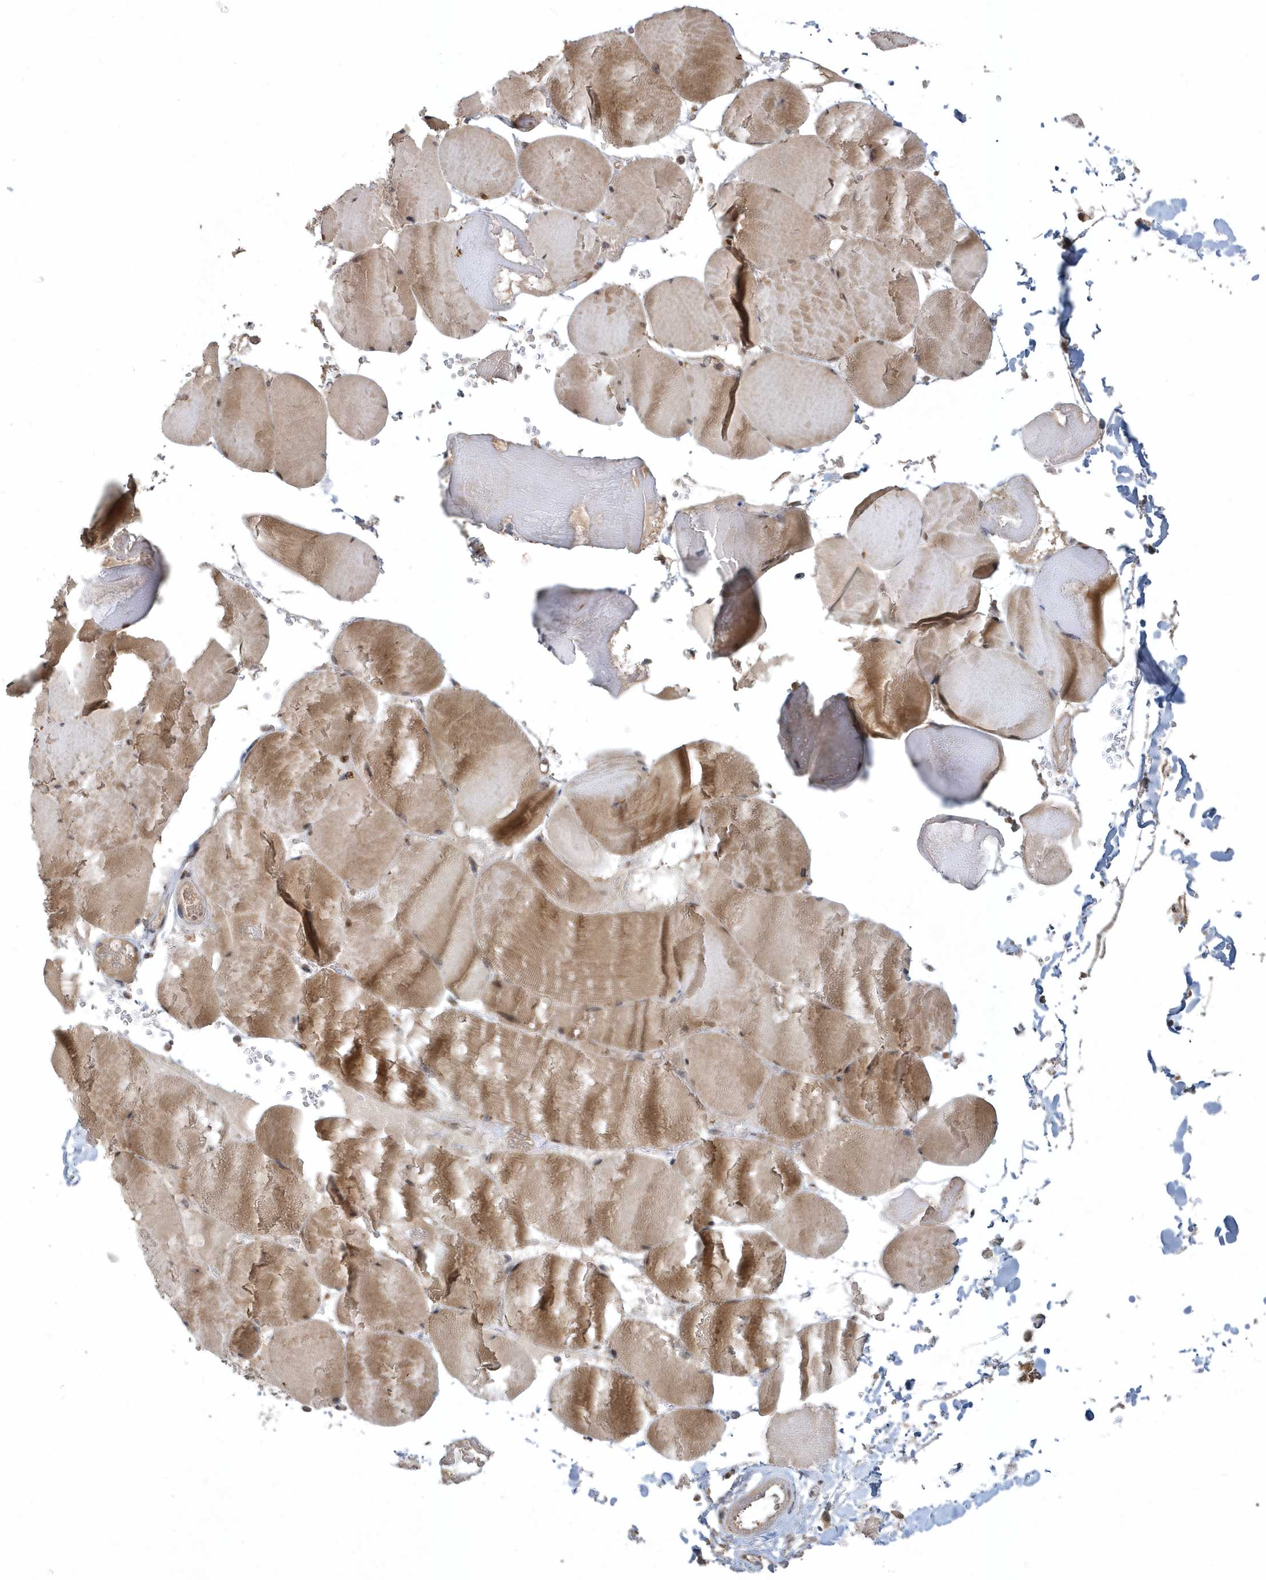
{"staining": {"intensity": "moderate", "quantity": ">75%", "location": "cytoplasmic/membranous"}, "tissue": "skeletal muscle", "cell_type": "Myocytes", "image_type": "normal", "snomed": [{"axis": "morphology", "description": "Normal tissue, NOS"}, {"axis": "topography", "description": "Skeletal muscle"}, {"axis": "topography", "description": "Head-Neck"}], "caption": "This micrograph reveals IHC staining of unremarkable skeletal muscle, with medium moderate cytoplasmic/membranous staining in approximately >75% of myocytes.", "gene": "TRAIP", "patient": {"sex": "male", "age": 66}}